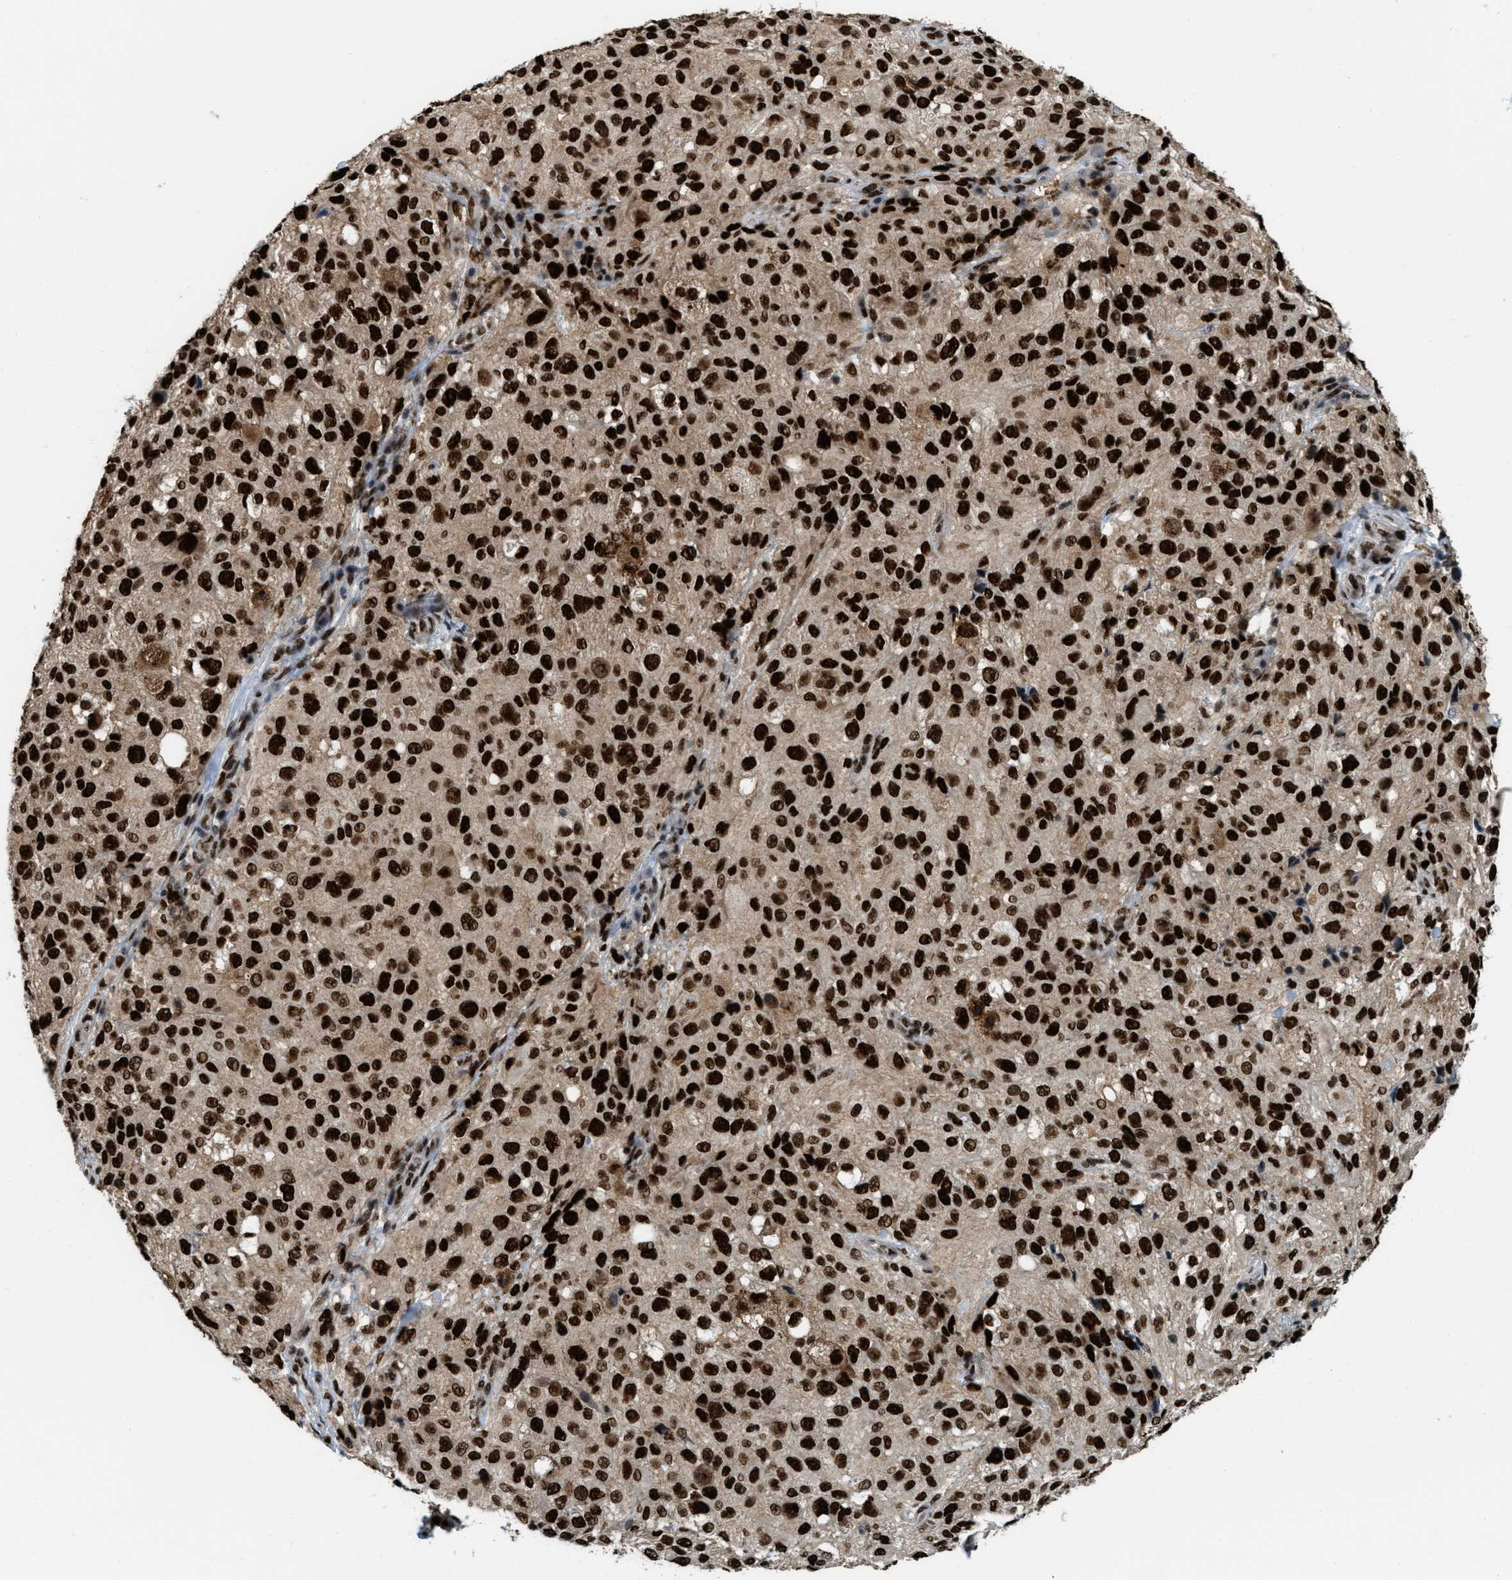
{"staining": {"intensity": "strong", "quantity": ">75%", "location": "nuclear"}, "tissue": "melanoma", "cell_type": "Tumor cells", "image_type": "cancer", "snomed": [{"axis": "morphology", "description": "Necrosis, NOS"}, {"axis": "morphology", "description": "Malignant melanoma, NOS"}, {"axis": "topography", "description": "Skin"}], "caption": "Brown immunohistochemical staining in human melanoma shows strong nuclear expression in approximately >75% of tumor cells.", "gene": "NUMA1", "patient": {"sex": "female", "age": 87}}